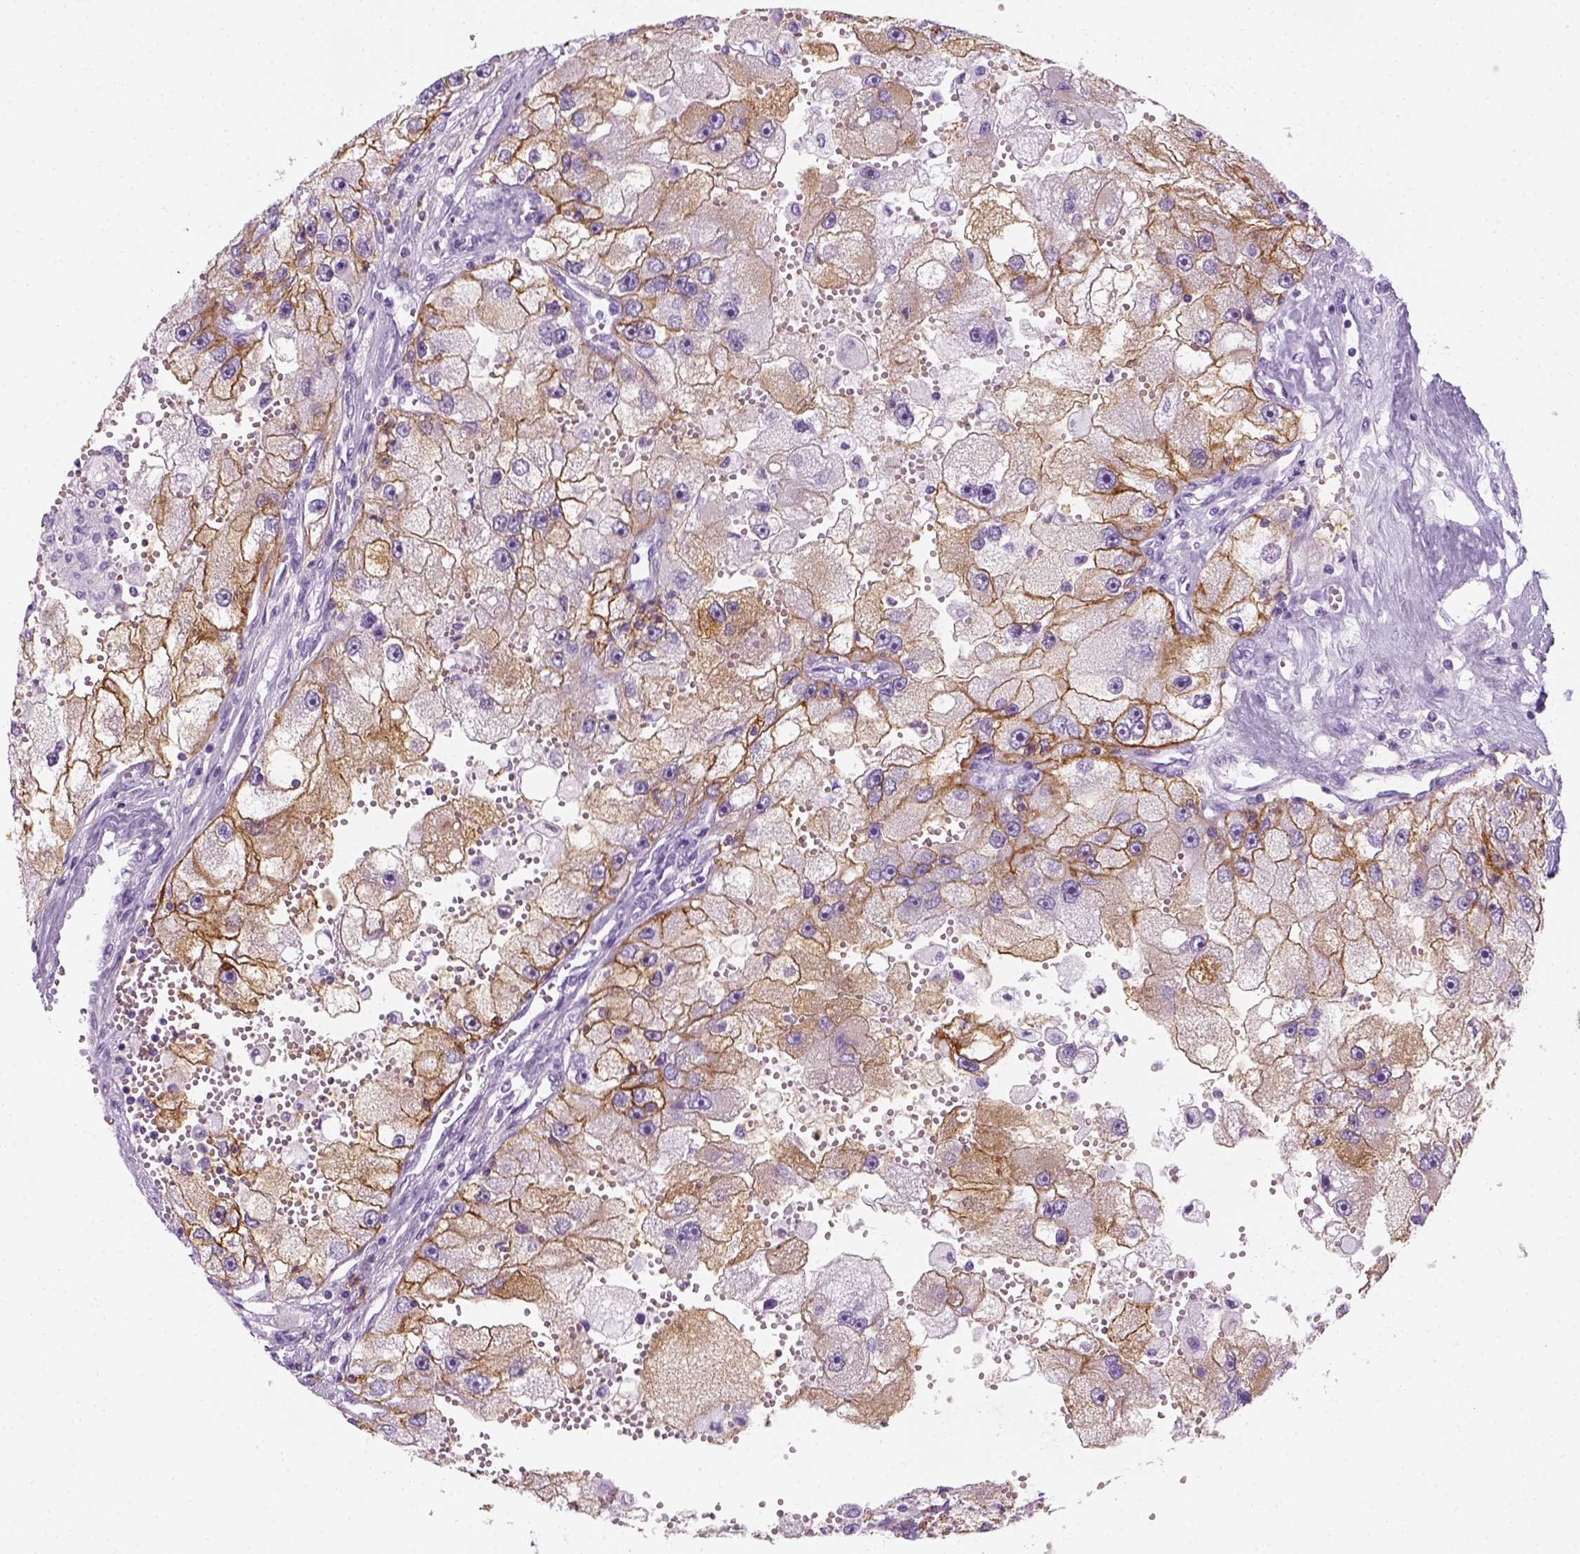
{"staining": {"intensity": "moderate", "quantity": ">75%", "location": "cytoplasmic/membranous"}, "tissue": "renal cancer", "cell_type": "Tumor cells", "image_type": "cancer", "snomed": [{"axis": "morphology", "description": "Adenocarcinoma, NOS"}, {"axis": "topography", "description": "Kidney"}], "caption": "A histopathology image showing moderate cytoplasmic/membranous positivity in approximately >75% of tumor cells in renal cancer (adenocarcinoma), as visualized by brown immunohistochemical staining.", "gene": "AQP3", "patient": {"sex": "male", "age": 63}}